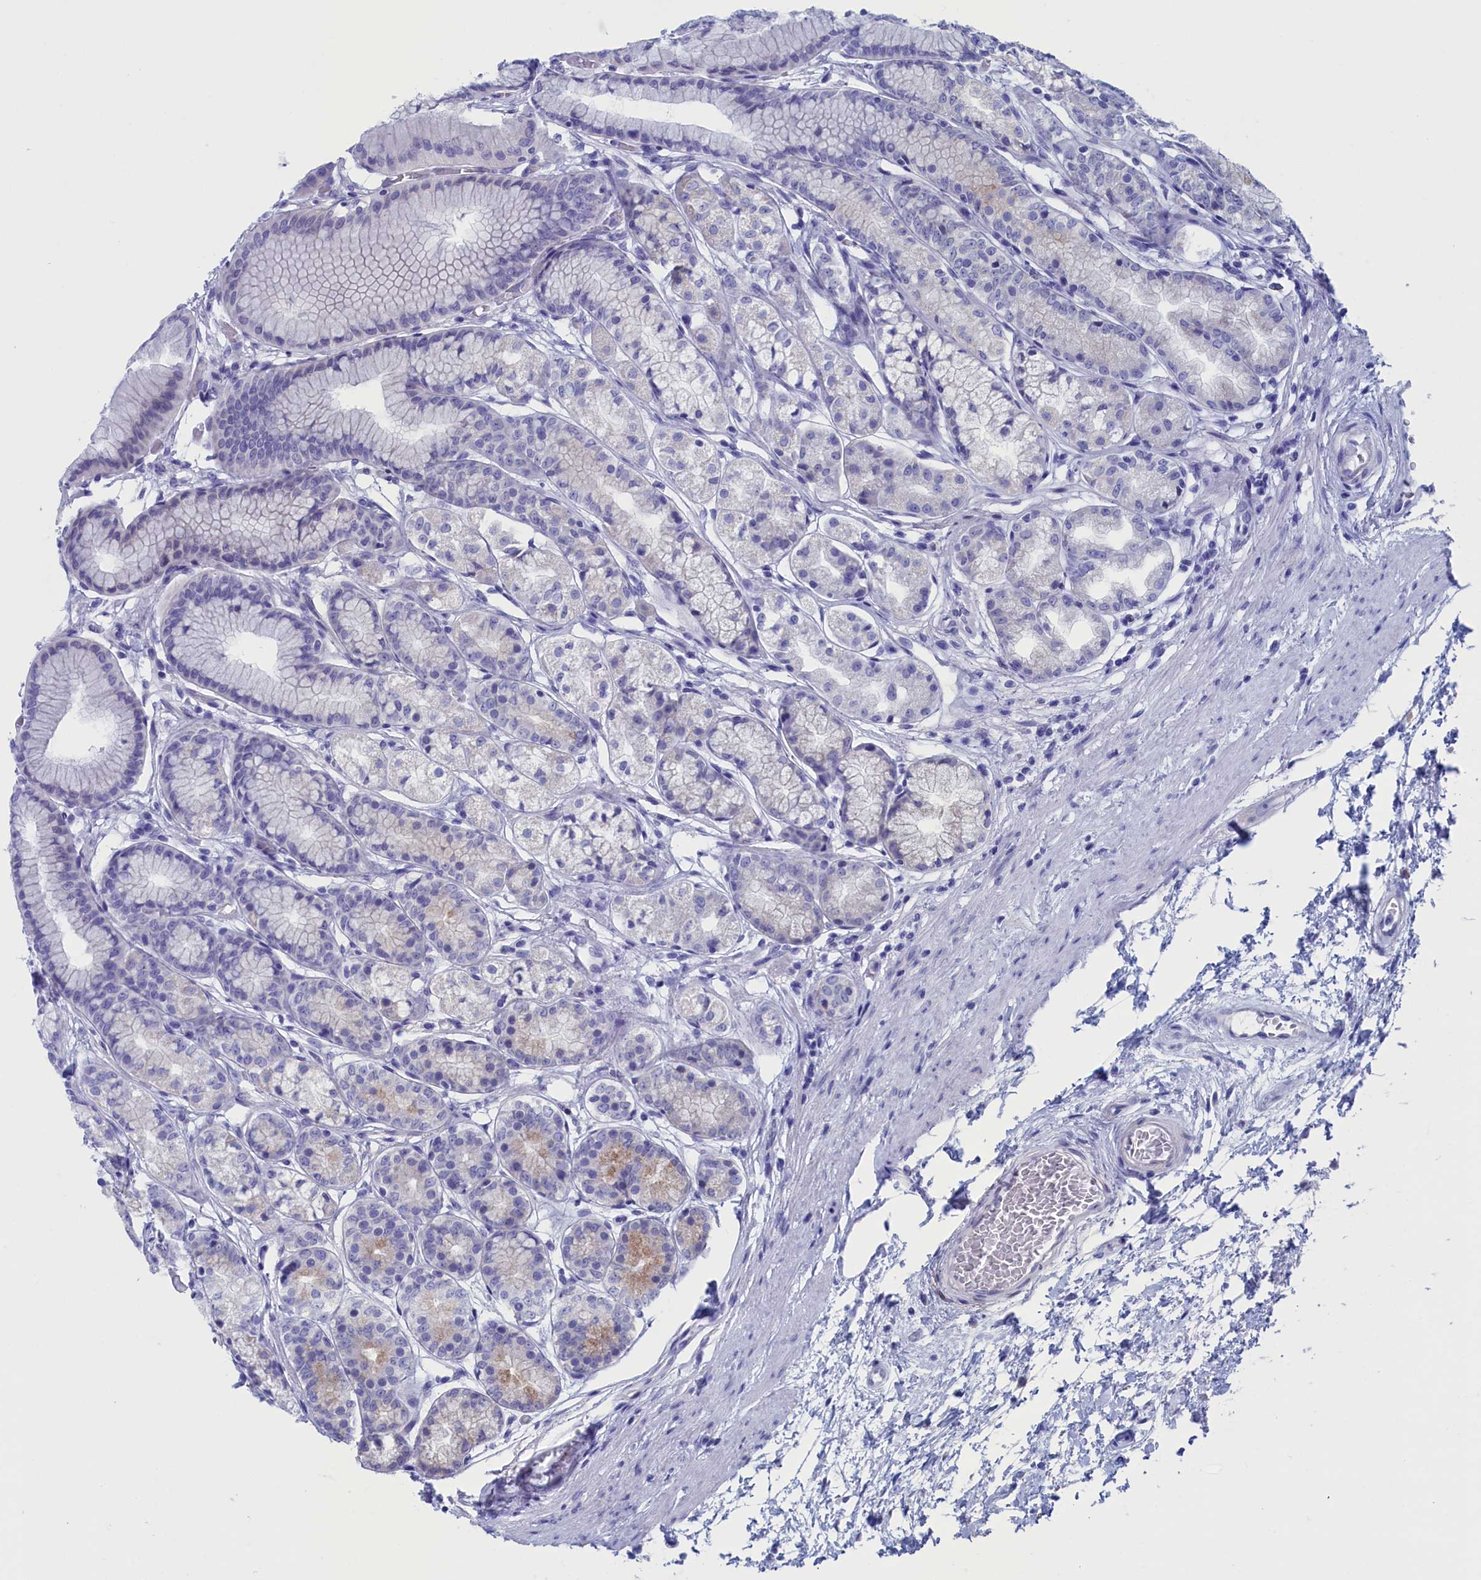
{"staining": {"intensity": "weak", "quantity": "<25%", "location": "cytoplasmic/membranous"}, "tissue": "stomach", "cell_type": "Glandular cells", "image_type": "normal", "snomed": [{"axis": "morphology", "description": "Normal tissue, NOS"}, {"axis": "morphology", "description": "Adenocarcinoma, NOS"}, {"axis": "morphology", "description": "Adenocarcinoma, High grade"}, {"axis": "topography", "description": "Stomach, upper"}, {"axis": "topography", "description": "Stomach"}], "caption": "DAB immunohistochemical staining of normal human stomach shows no significant positivity in glandular cells.", "gene": "NIBAN3", "patient": {"sex": "female", "age": 65}}